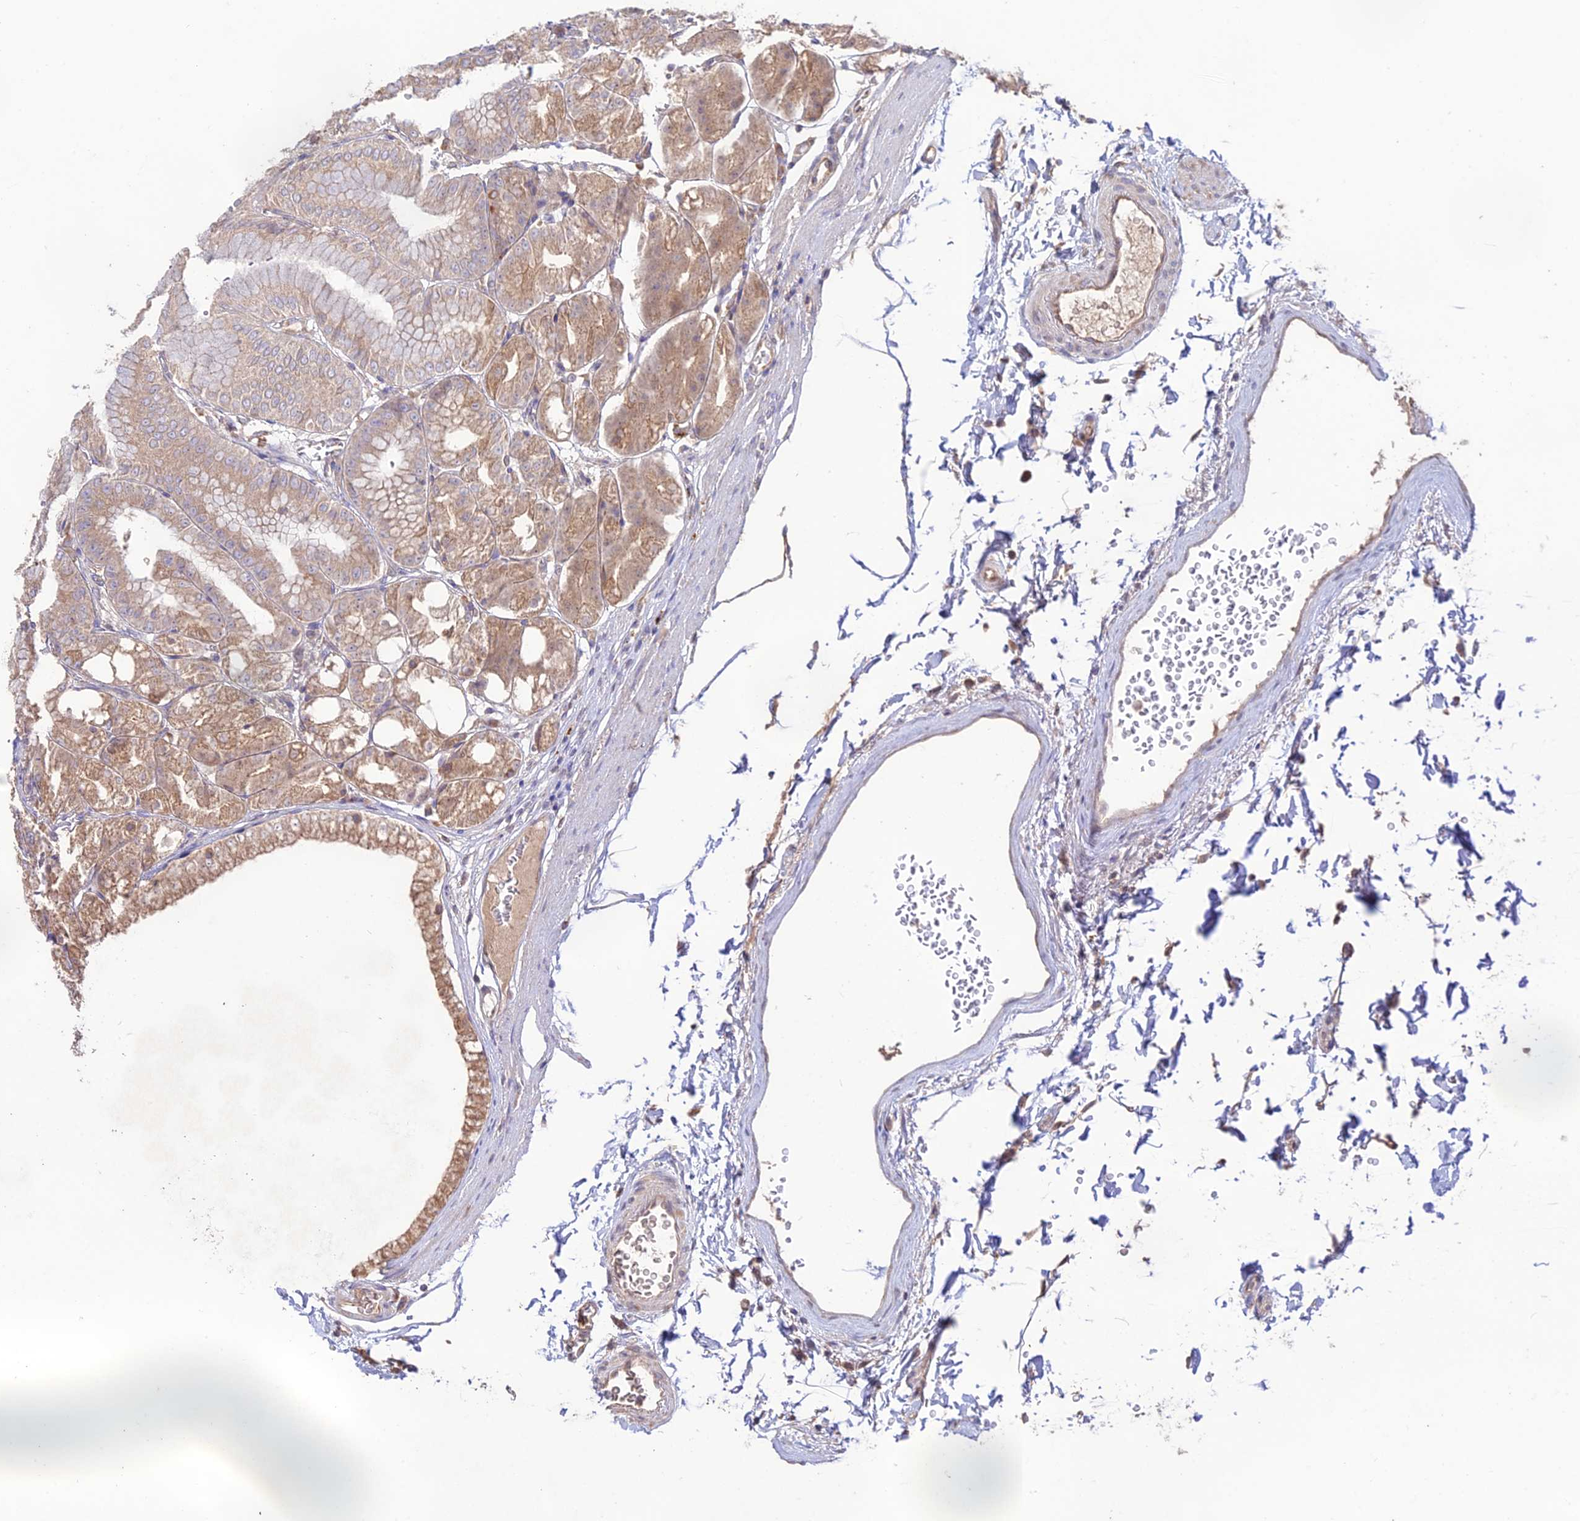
{"staining": {"intensity": "moderate", "quantity": "25%-75%", "location": "cytoplasmic/membranous"}, "tissue": "stomach", "cell_type": "Glandular cells", "image_type": "normal", "snomed": [{"axis": "morphology", "description": "Normal tissue, NOS"}, {"axis": "topography", "description": "Stomach, lower"}], "caption": "Brown immunohistochemical staining in normal stomach reveals moderate cytoplasmic/membranous positivity in approximately 25%-75% of glandular cells. The staining is performed using DAB brown chromogen to label protein expression. The nuclei are counter-stained blue using hematoxylin.", "gene": "TMEM259", "patient": {"sex": "male", "age": 71}}